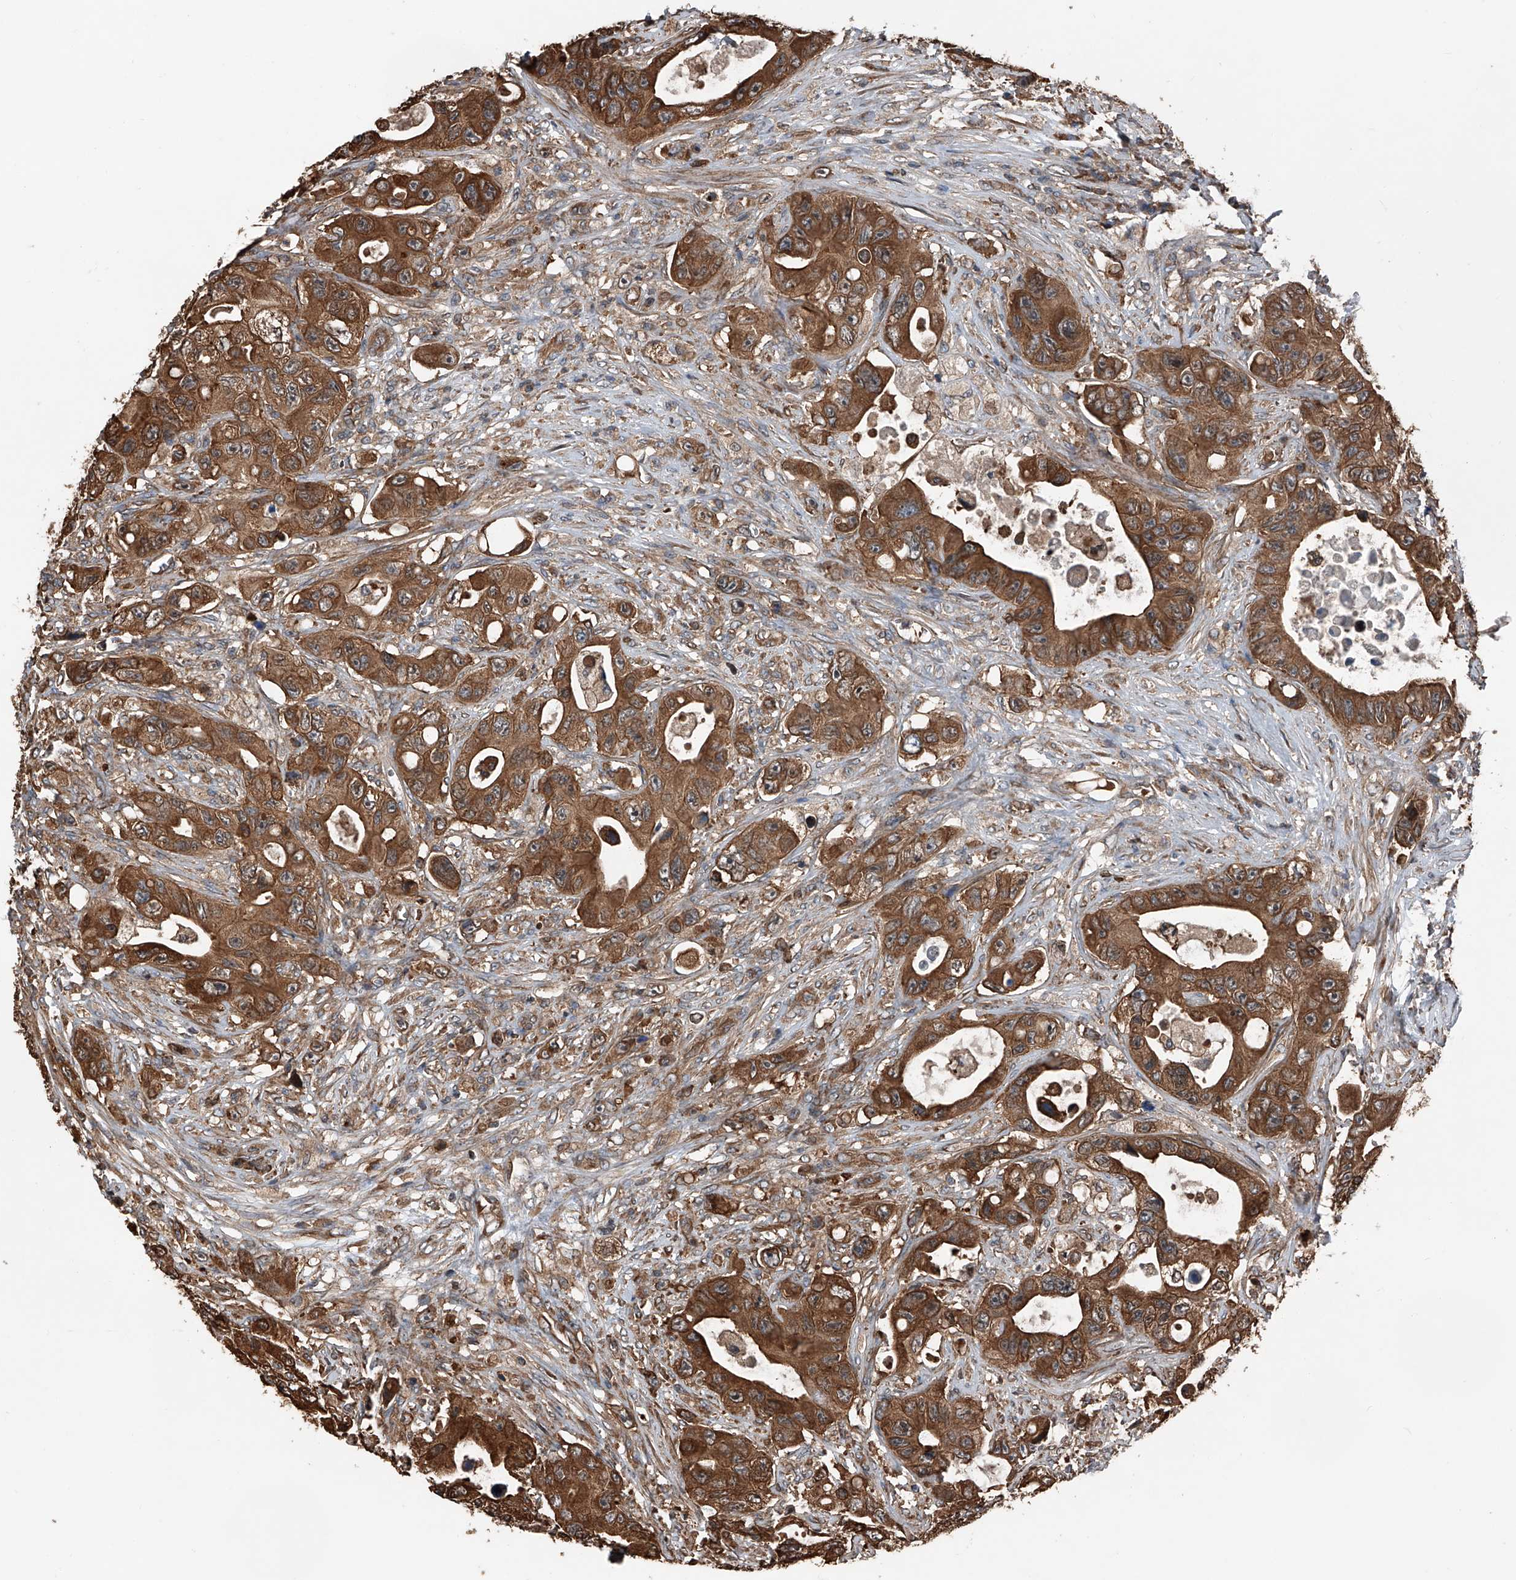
{"staining": {"intensity": "strong", "quantity": ">75%", "location": "cytoplasmic/membranous"}, "tissue": "colorectal cancer", "cell_type": "Tumor cells", "image_type": "cancer", "snomed": [{"axis": "morphology", "description": "Adenocarcinoma, NOS"}, {"axis": "topography", "description": "Colon"}], "caption": "Colorectal cancer (adenocarcinoma) stained for a protein reveals strong cytoplasmic/membranous positivity in tumor cells. (DAB IHC with brightfield microscopy, high magnification).", "gene": "KCNJ2", "patient": {"sex": "female", "age": 46}}